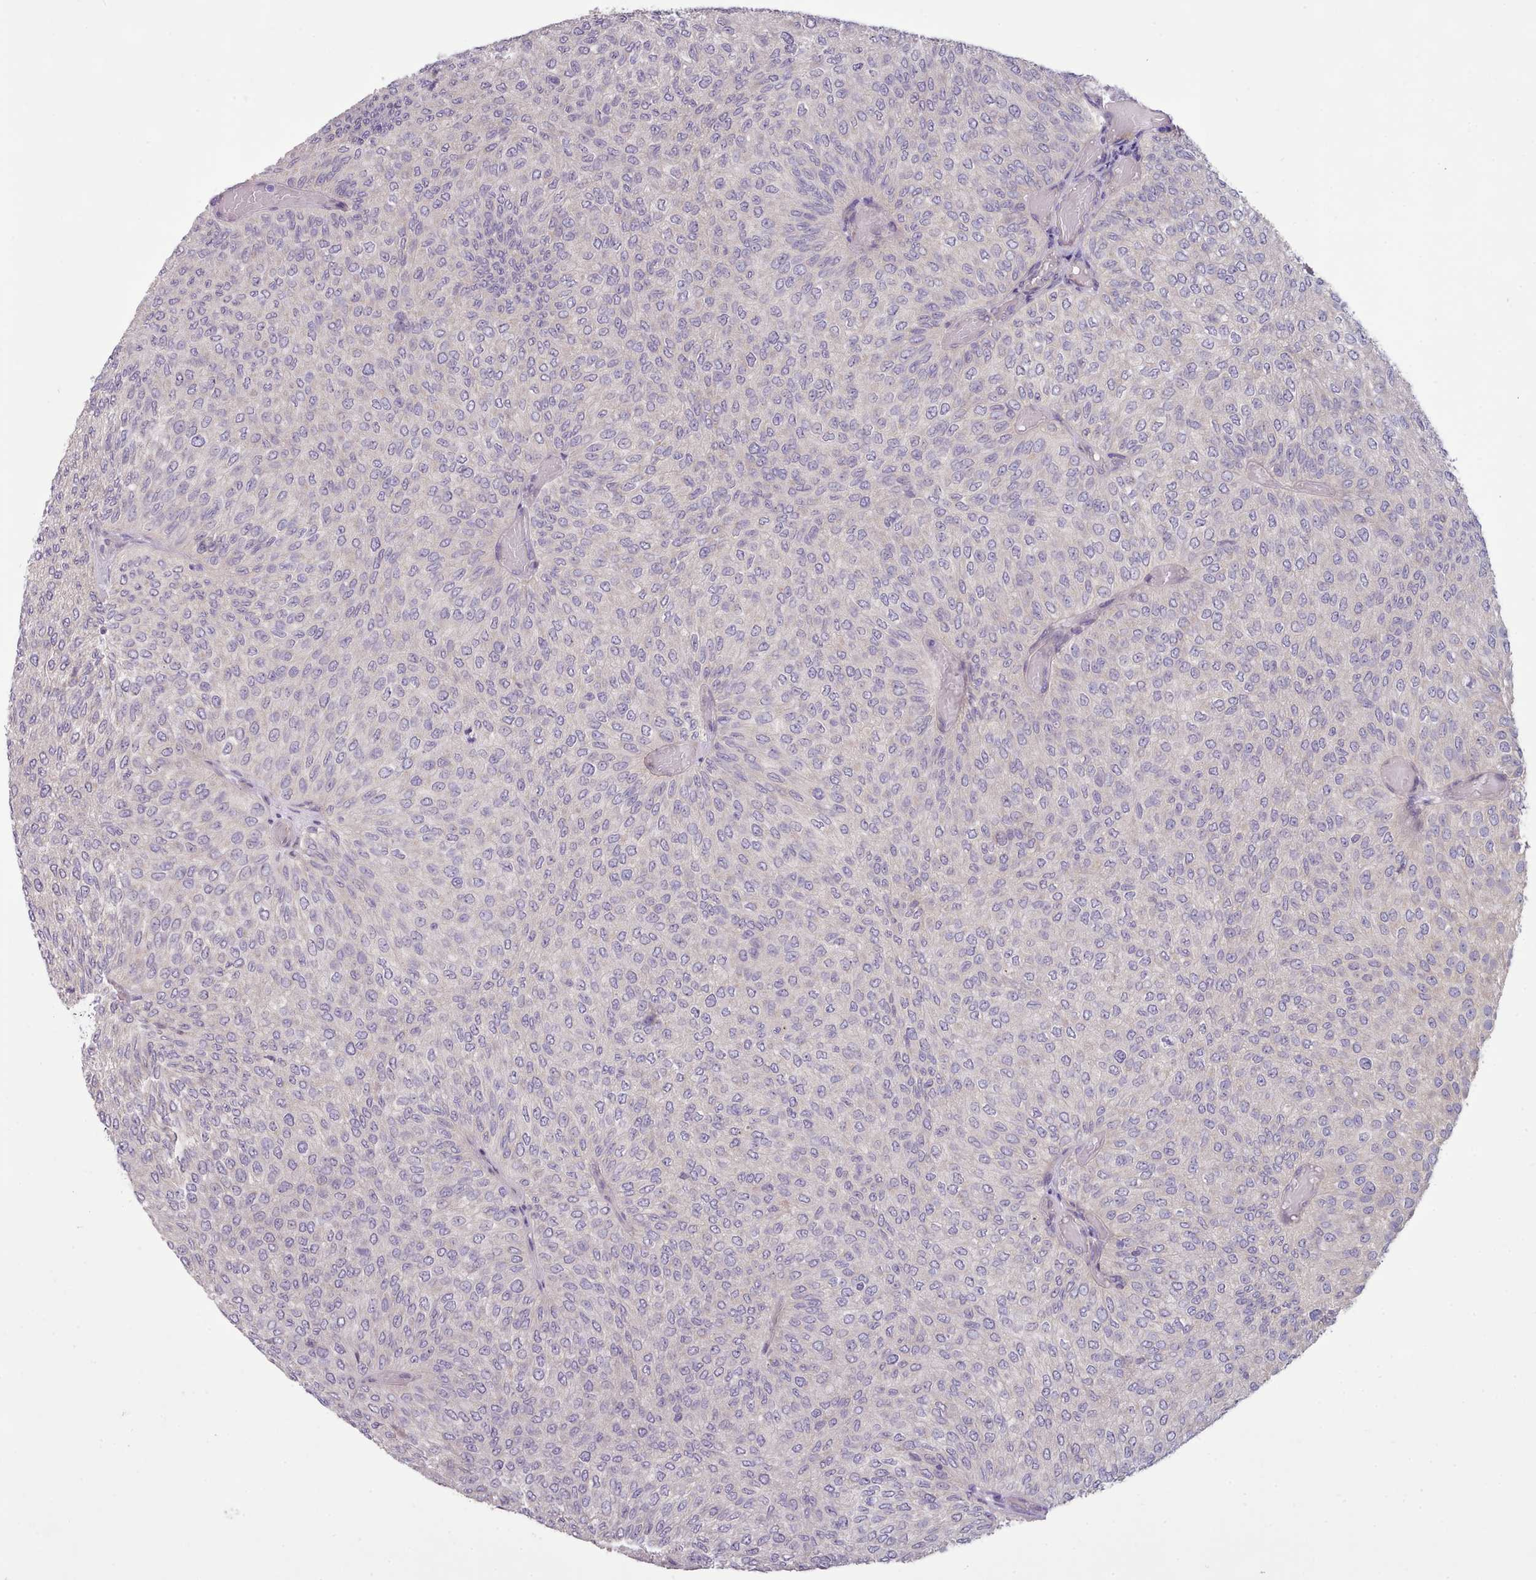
{"staining": {"intensity": "weak", "quantity": "25%-75%", "location": "cytoplasmic/membranous"}, "tissue": "urothelial cancer", "cell_type": "Tumor cells", "image_type": "cancer", "snomed": [{"axis": "morphology", "description": "Urothelial carcinoma, Low grade"}, {"axis": "topography", "description": "Urinary bladder"}], "caption": "A brown stain shows weak cytoplasmic/membranous staining of a protein in urothelial cancer tumor cells.", "gene": "DPF1", "patient": {"sex": "male", "age": 78}}